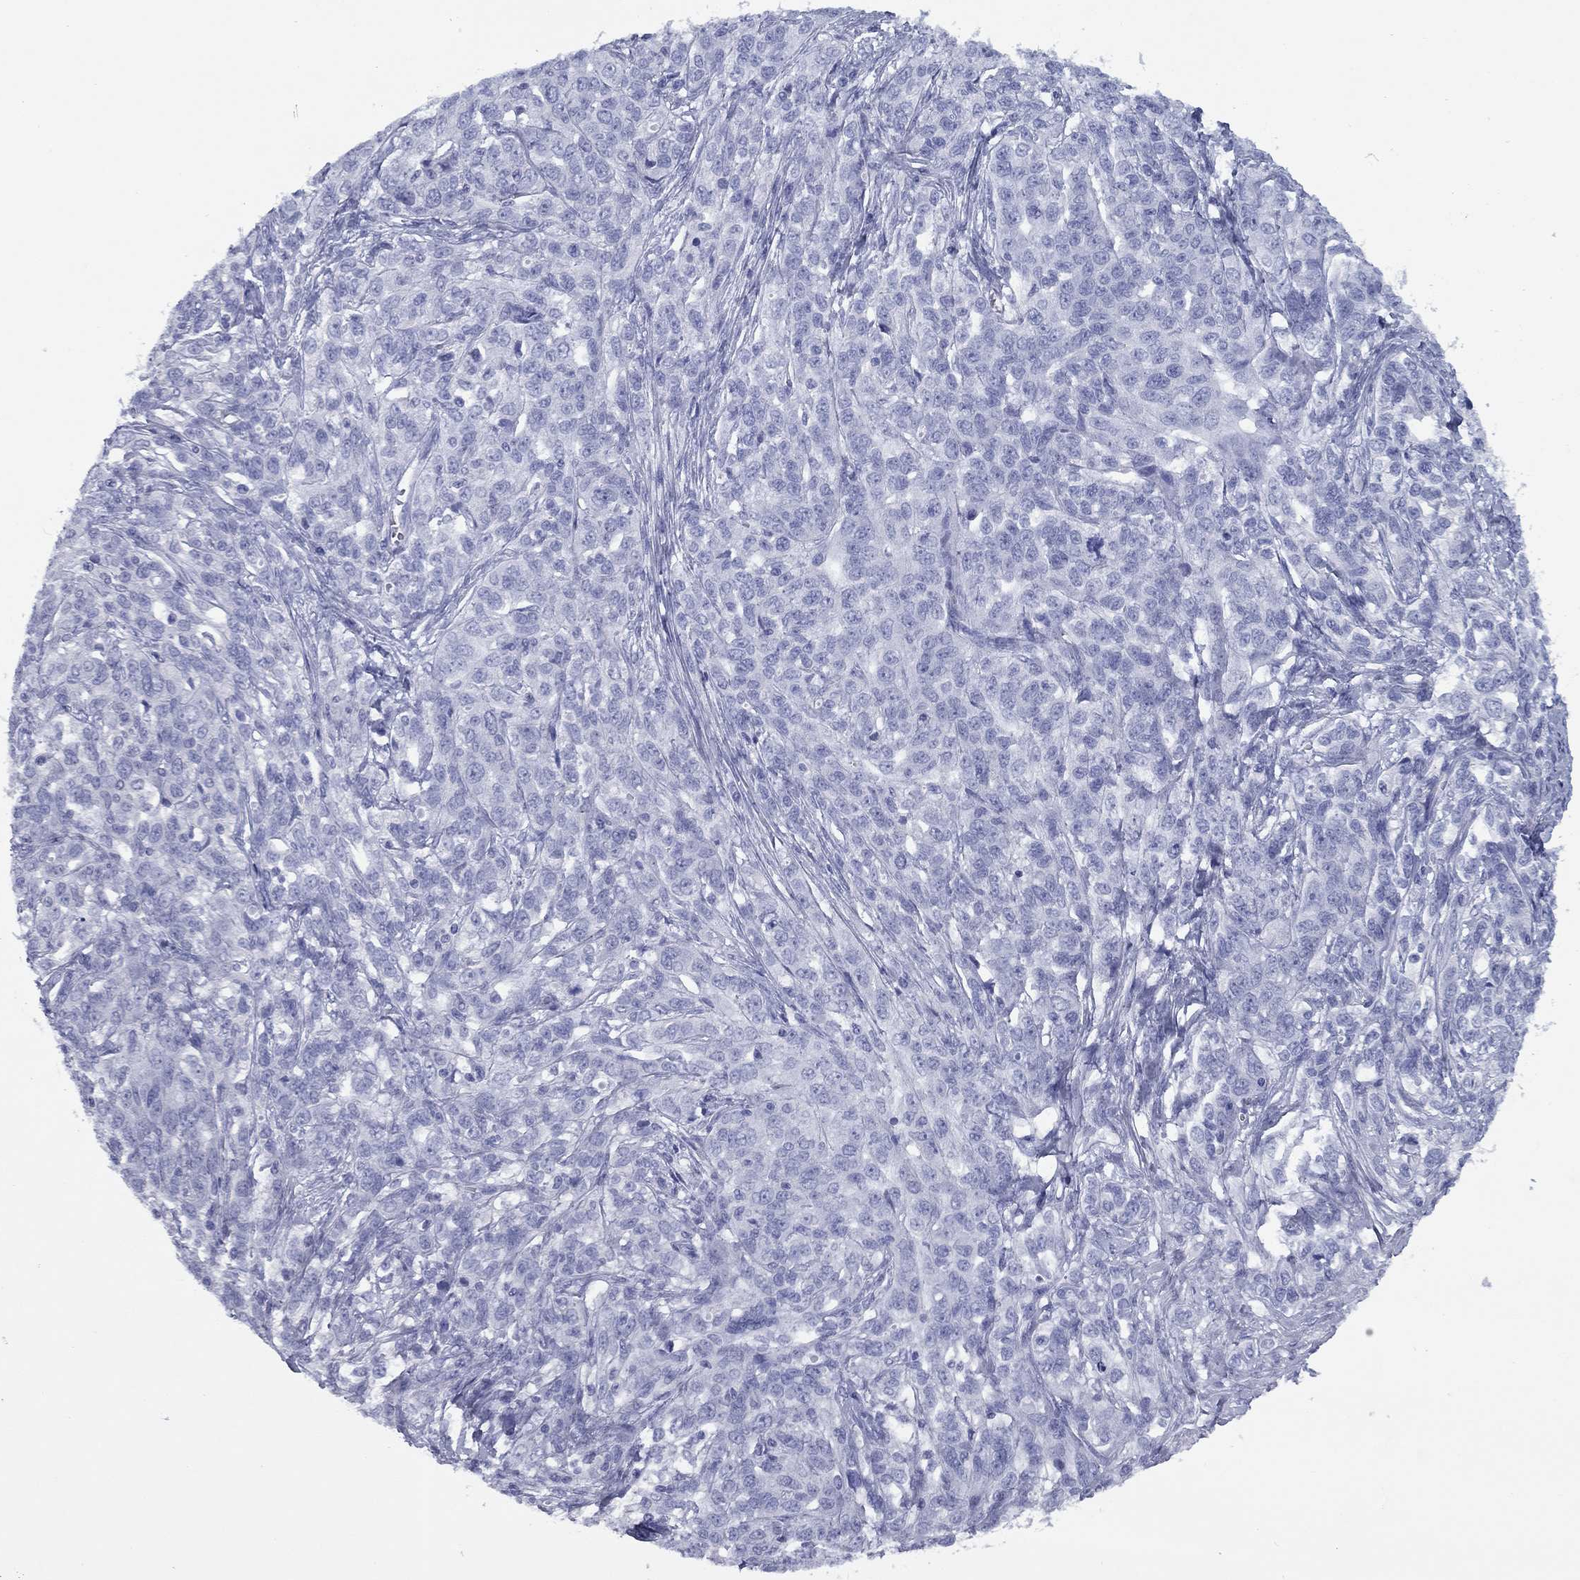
{"staining": {"intensity": "negative", "quantity": "none", "location": "none"}, "tissue": "ovarian cancer", "cell_type": "Tumor cells", "image_type": "cancer", "snomed": [{"axis": "morphology", "description": "Cystadenocarcinoma, serous, NOS"}, {"axis": "topography", "description": "Ovary"}], "caption": "Immunohistochemistry (IHC) of human ovarian cancer (serous cystadenocarcinoma) displays no expression in tumor cells. The staining is performed using DAB (3,3'-diaminobenzidine) brown chromogen with nuclei counter-stained in using hematoxylin.", "gene": "NPPA", "patient": {"sex": "female", "age": 71}}